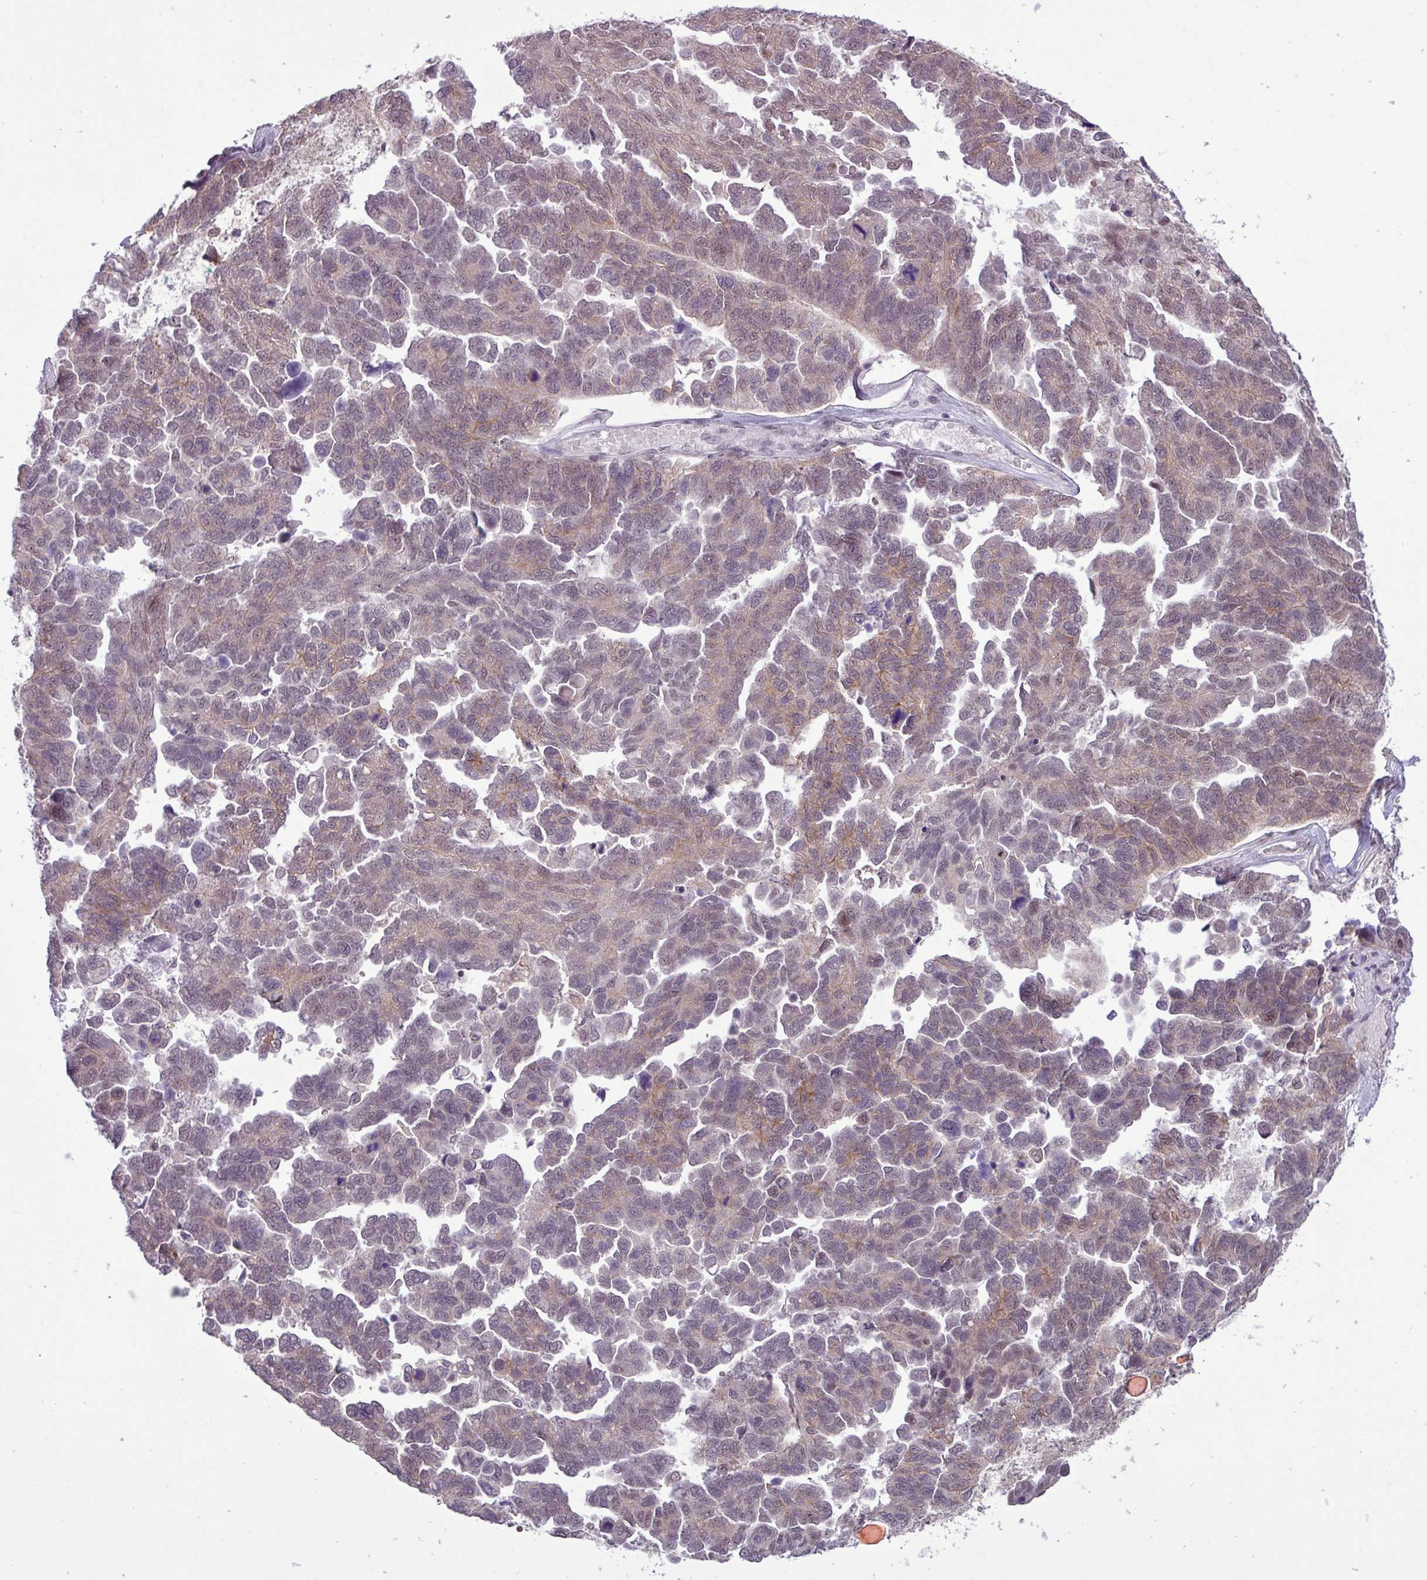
{"staining": {"intensity": "weak", "quantity": "25%-75%", "location": "nuclear"}, "tissue": "ovarian cancer", "cell_type": "Tumor cells", "image_type": "cancer", "snomed": [{"axis": "morphology", "description": "Cystadenocarcinoma, serous, NOS"}, {"axis": "topography", "description": "Ovary"}], "caption": "Tumor cells demonstrate low levels of weak nuclear expression in approximately 25%-75% of cells in ovarian cancer. (Stains: DAB (3,3'-diaminobenzidine) in brown, nuclei in blue, Microscopy: brightfield microscopy at high magnification).", "gene": "NOTCH2", "patient": {"sex": "female", "age": 64}}